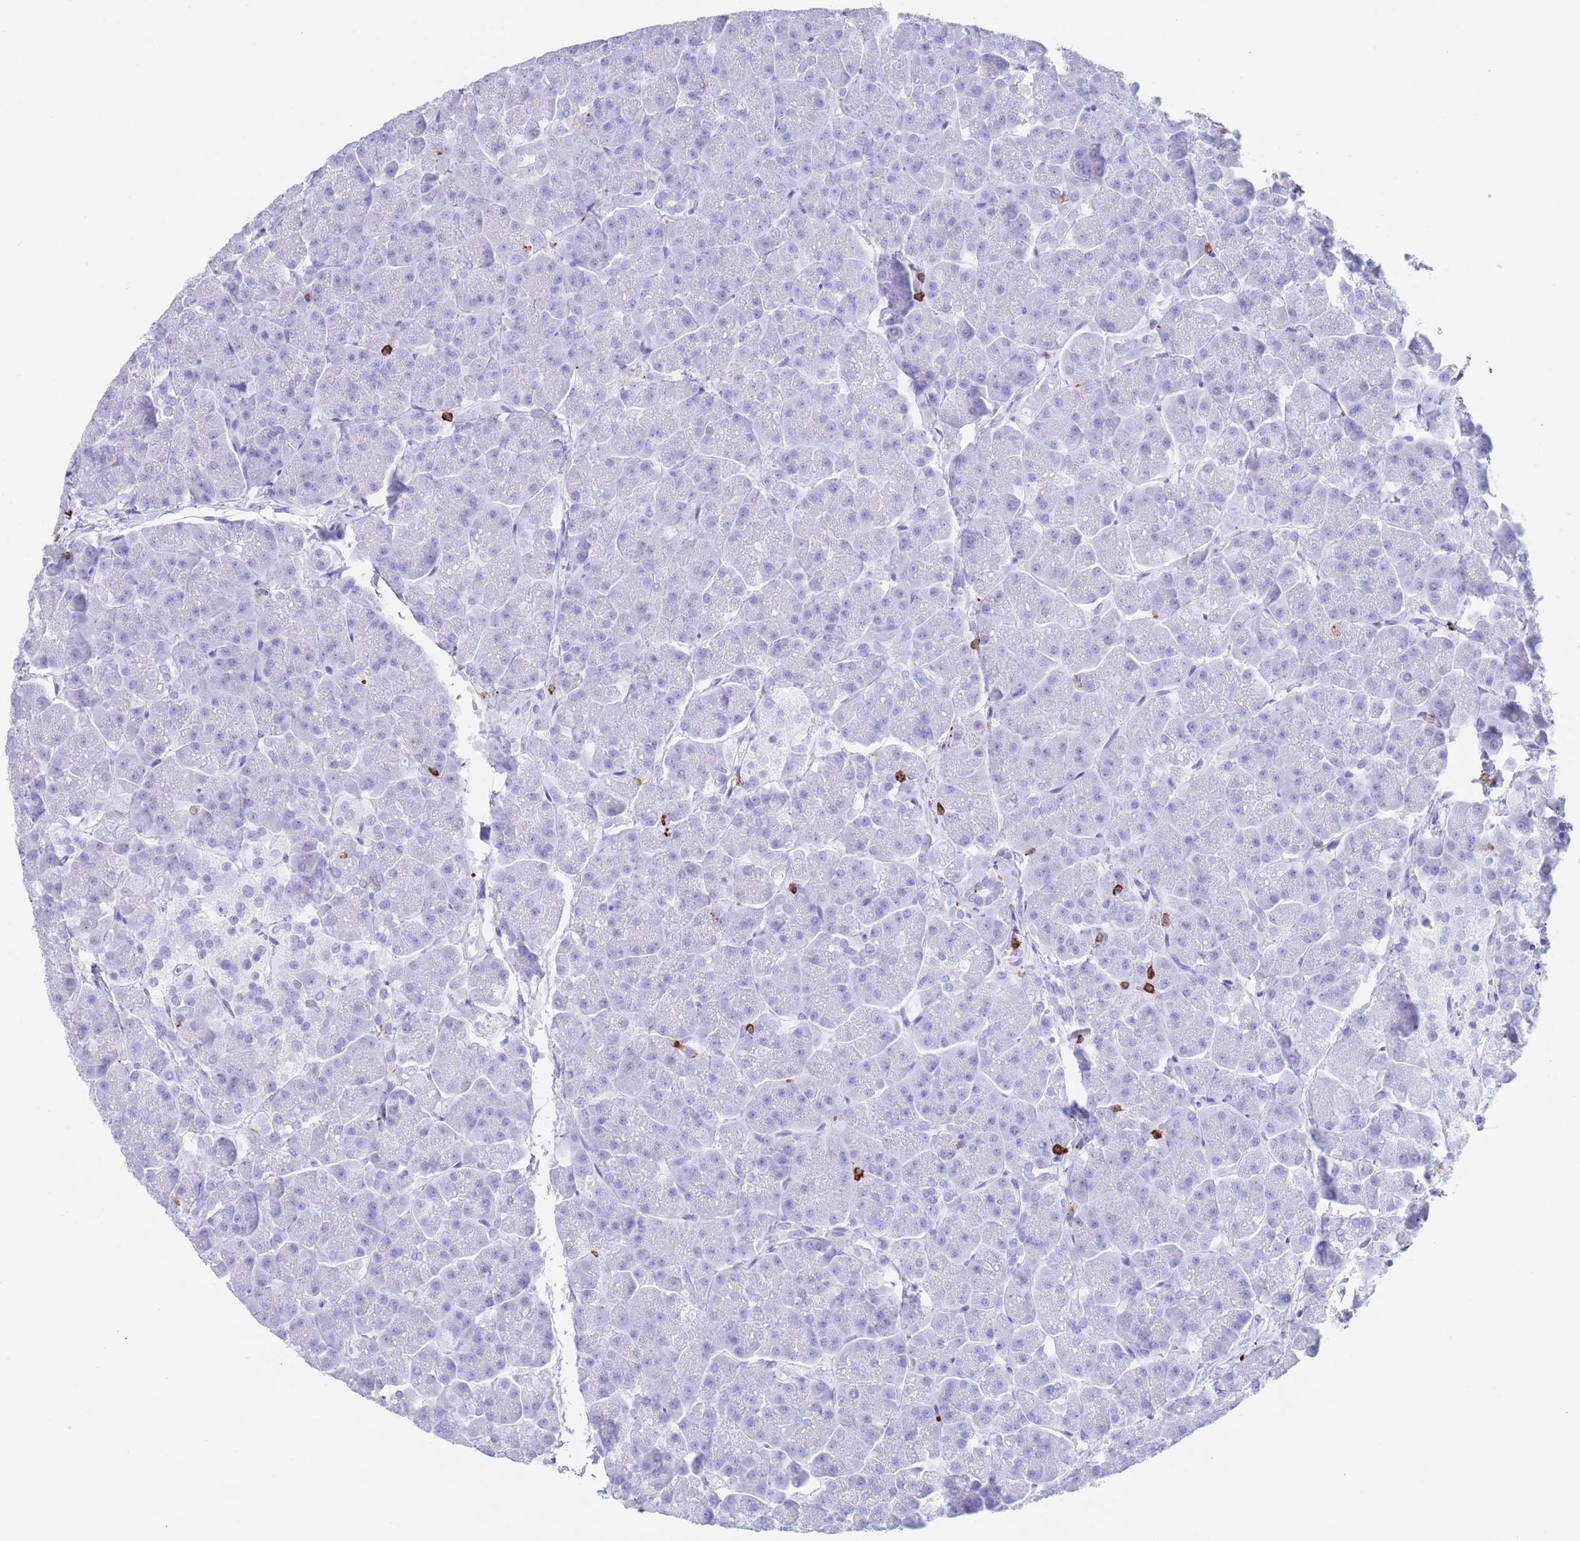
{"staining": {"intensity": "negative", "quantity": "none", "location": "none"}, "tissue": "pancreas", "cell_type": "Exocrine glandular cells", "image_type": "normal", "snomed": [{"axis": "morphology", "description": "Normal tissue, NOS"}, {"axis": "topography", "description": "Pancreas"}, {"axis": "topography", "description": "Peripheral nerve tissue"}], "caption": "An IHC photomicrograph of unremarkable pancreas is shown. There is no staining in exocrine glandular cells of pancreas.", "gene": "CORO1A", "patient": {"sex": "male", "age": 54}}